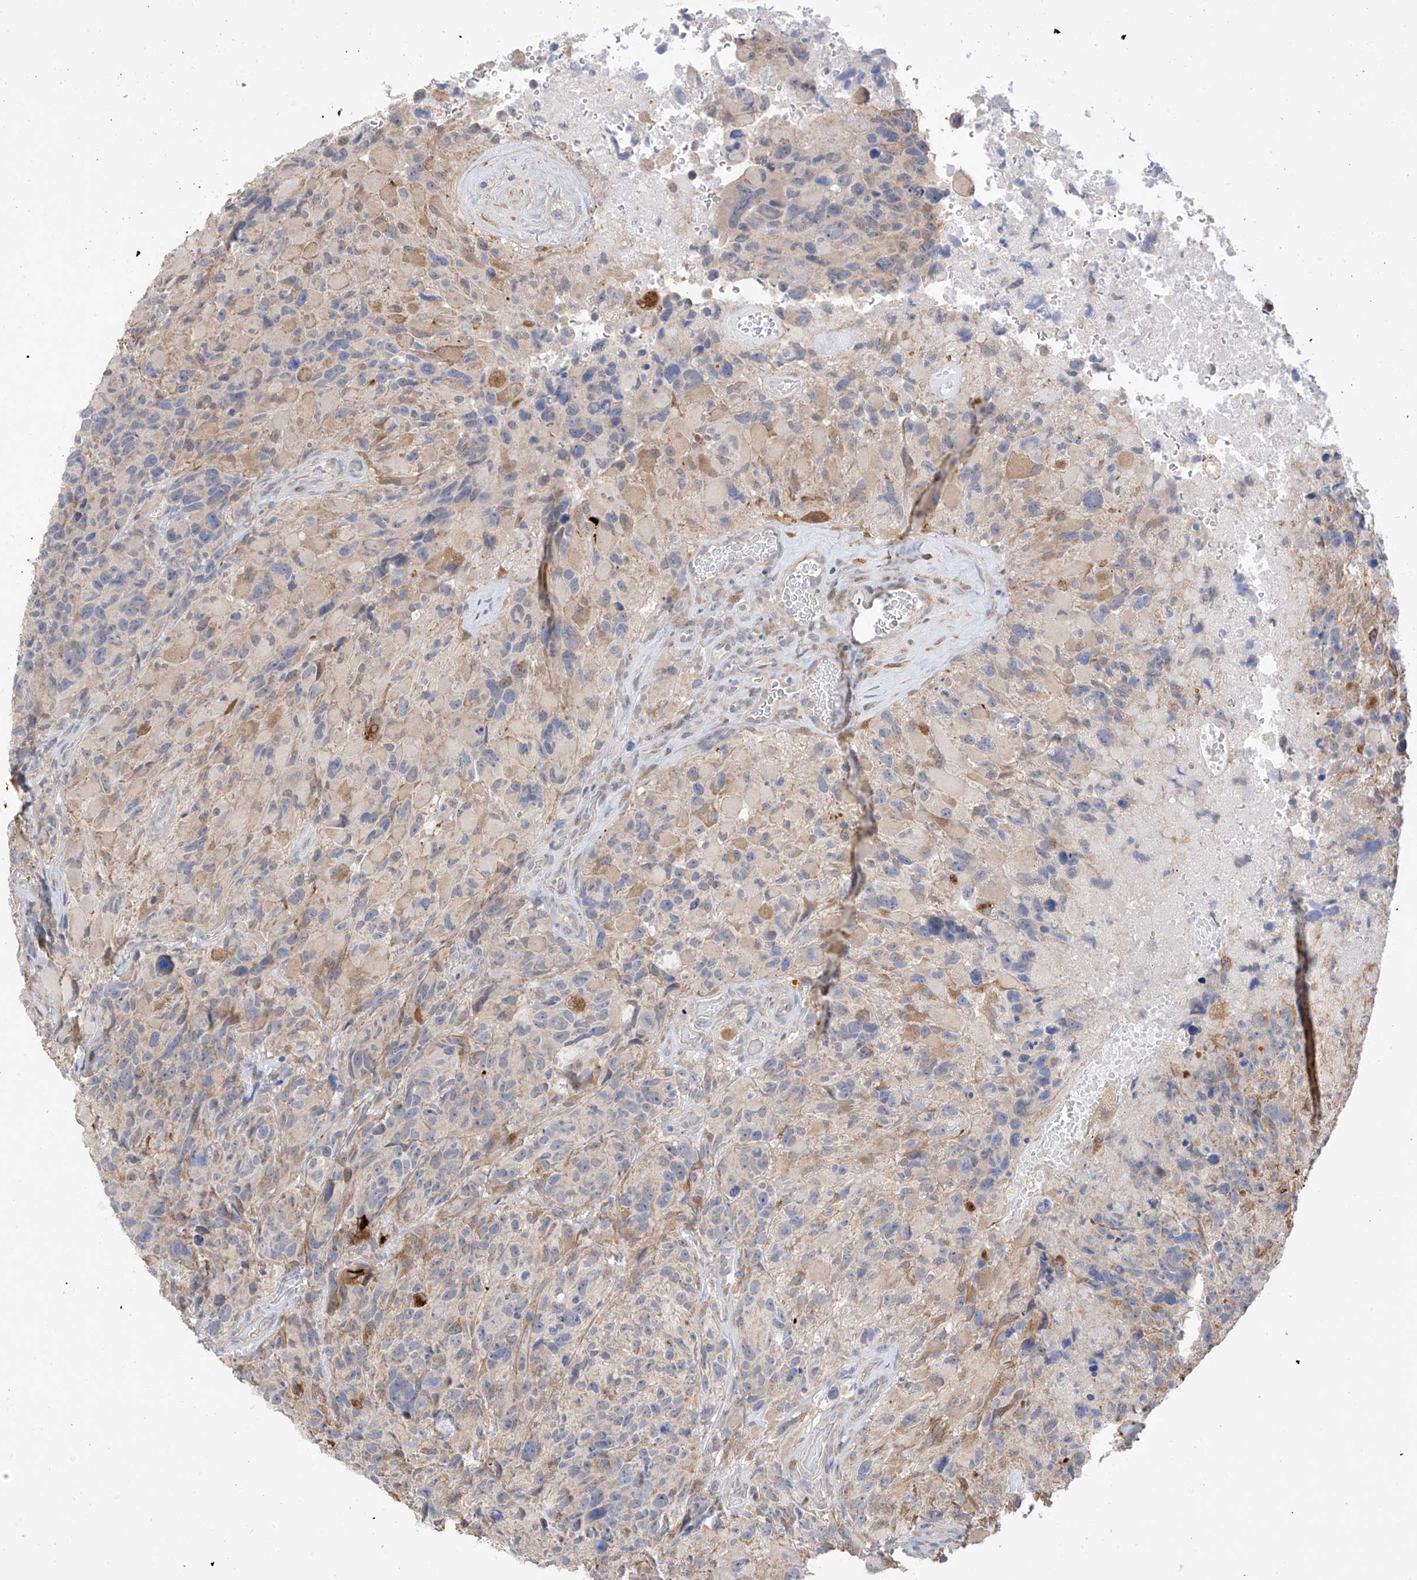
{"staining": {"intensity": "negative", "quantity": "none", "location": "none"}, "tissue": "glioma", "cell_type": "Tumor cells", "image_type": "cancer", "snomed": [{"axis": "morphology", "description": "Glioma, malignant, High grade"}, {"axis": "topography", "description": "Brain"}], "caption": "A high-resolution micrograph shows immunohistochemistry staining of malignant glioma (high-grade), which displays no significant expression in tumor cells.", "gene": "LATS1", "patient": {"sex": "male", "age": 69}}